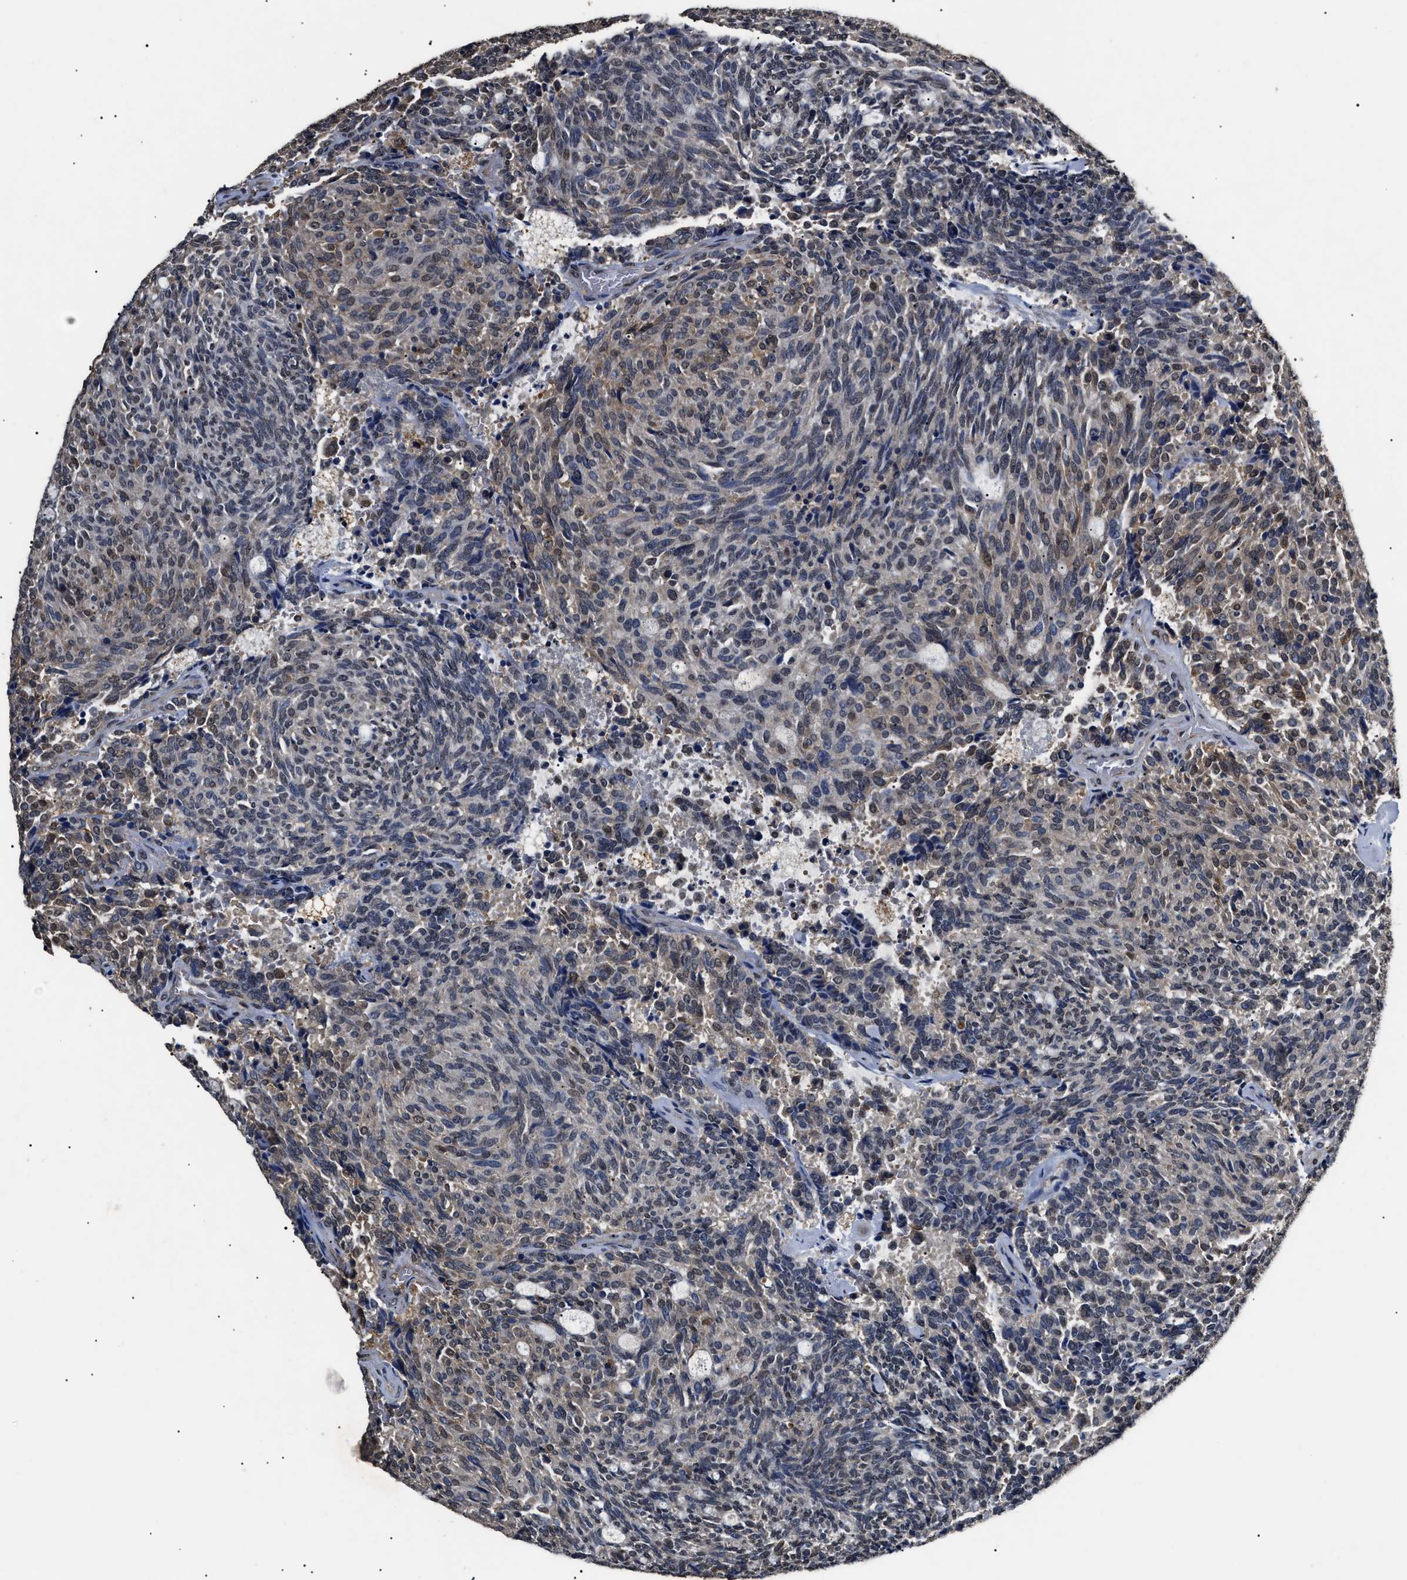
{"staining": {"intensity": "weak", "quantity": "<25%", "location": "cytoplasmic/membranous,nuclear"}, "tissue": "carcinoid", "cell_type": "Tumor cells", "image_type": "cancer", "snomed": [{"axis": "morphology", "description": "Carcinoid, malignant, NOS"}, {"axis": "topography", "description": "Pancreas"}], "caption": "IHC histopathology image of neoplastic tissue: malignant carcinoid stained with DAB (3,3'-diaminobenzidine) displays no significant protein staining in tumor cells. (DAB immunohistochemistry visualized using brightfield microscopy, high magnification).", "gene": "ANP32E", "patient": {"sex": "female", "age": 54}}